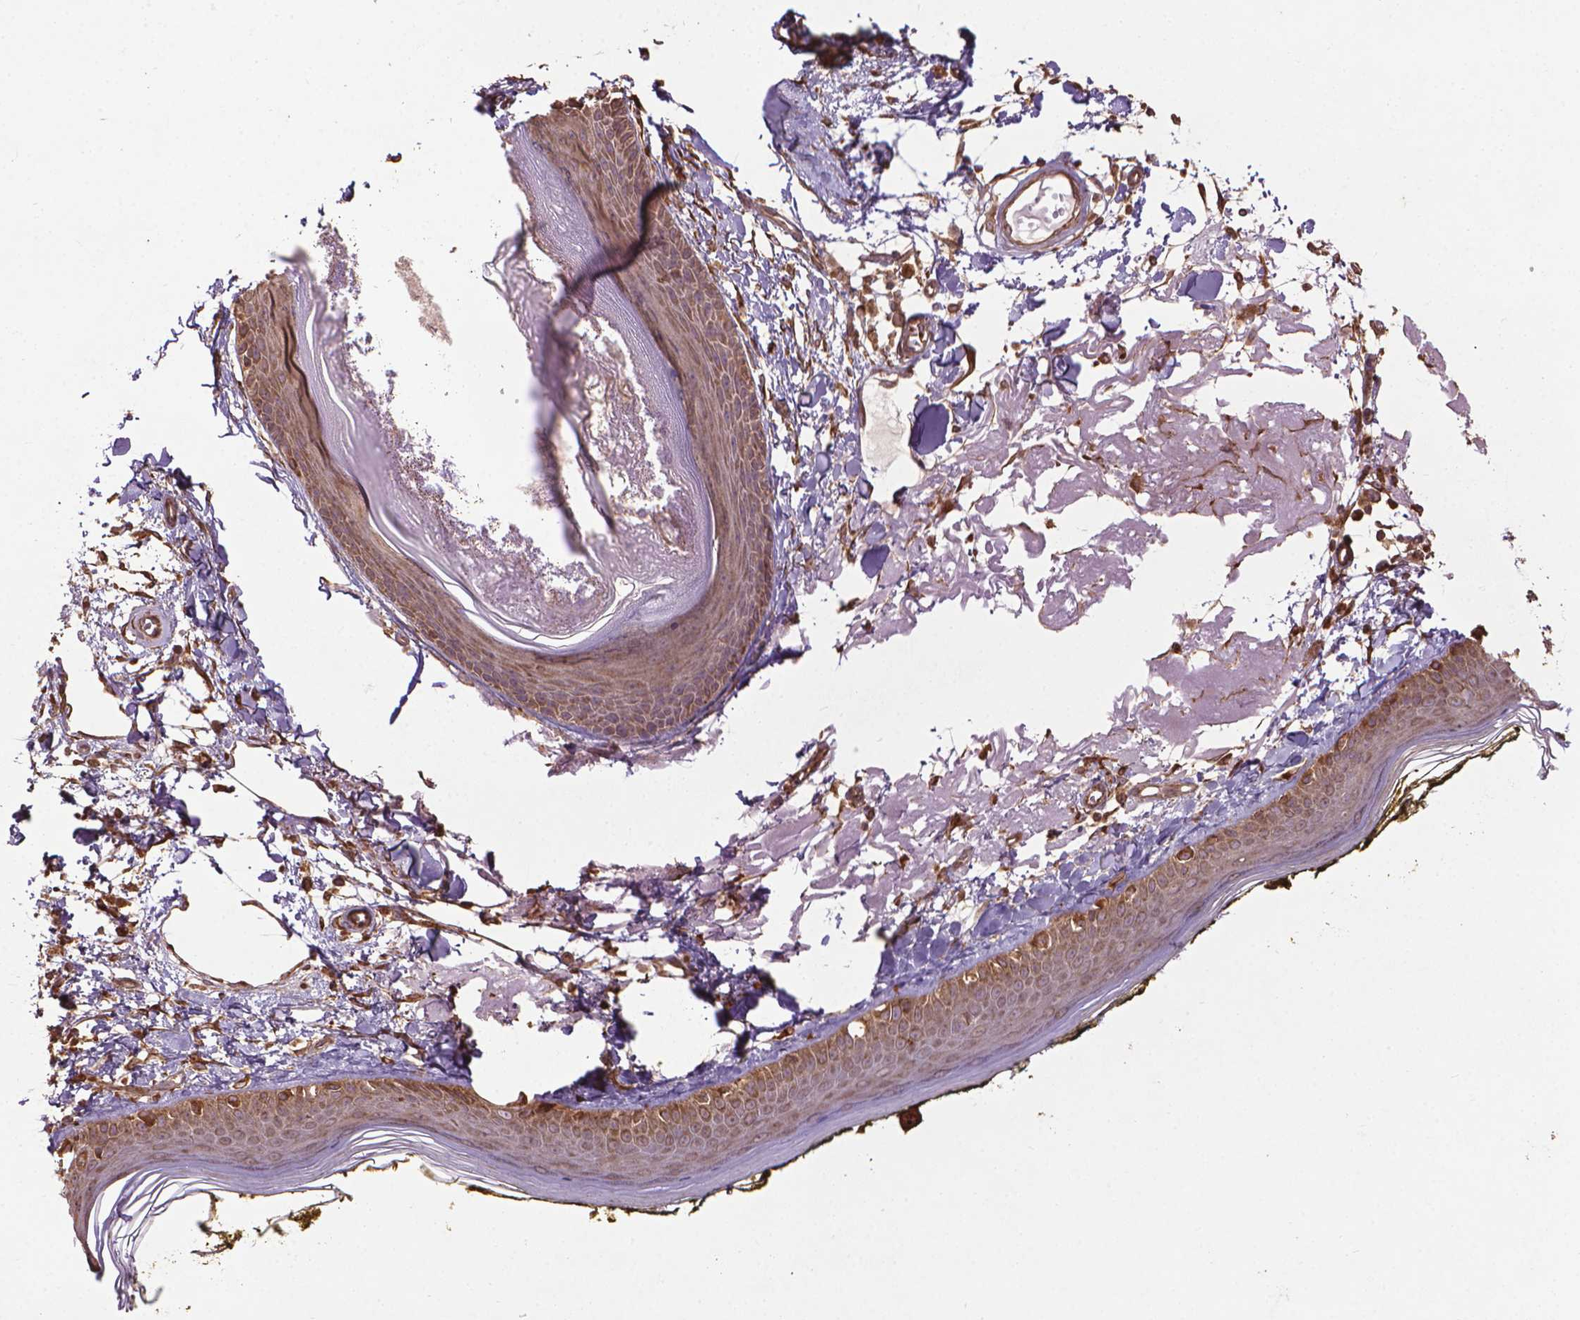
{"staining": {"intensity": "moderate", "quantity": ">75%", "location": "cytoplasmic/membranous"}, "tissue": "skin", "cell_type": "Fibroblasts", "image_type": "normal", "snomed": [{"axis": "morphology", "description": "Normal tissue, NOS"}, {"axis": "topography", "description": "Skin"}], "caption": "Immunohistochemical staining of normal skin exhibits >75% levels of moderate cytoplasmic/membranous protein staining in about >75% of fibroblasts.", "gene": "GAS1", "patient": {"sex": "male", "age": 76}}